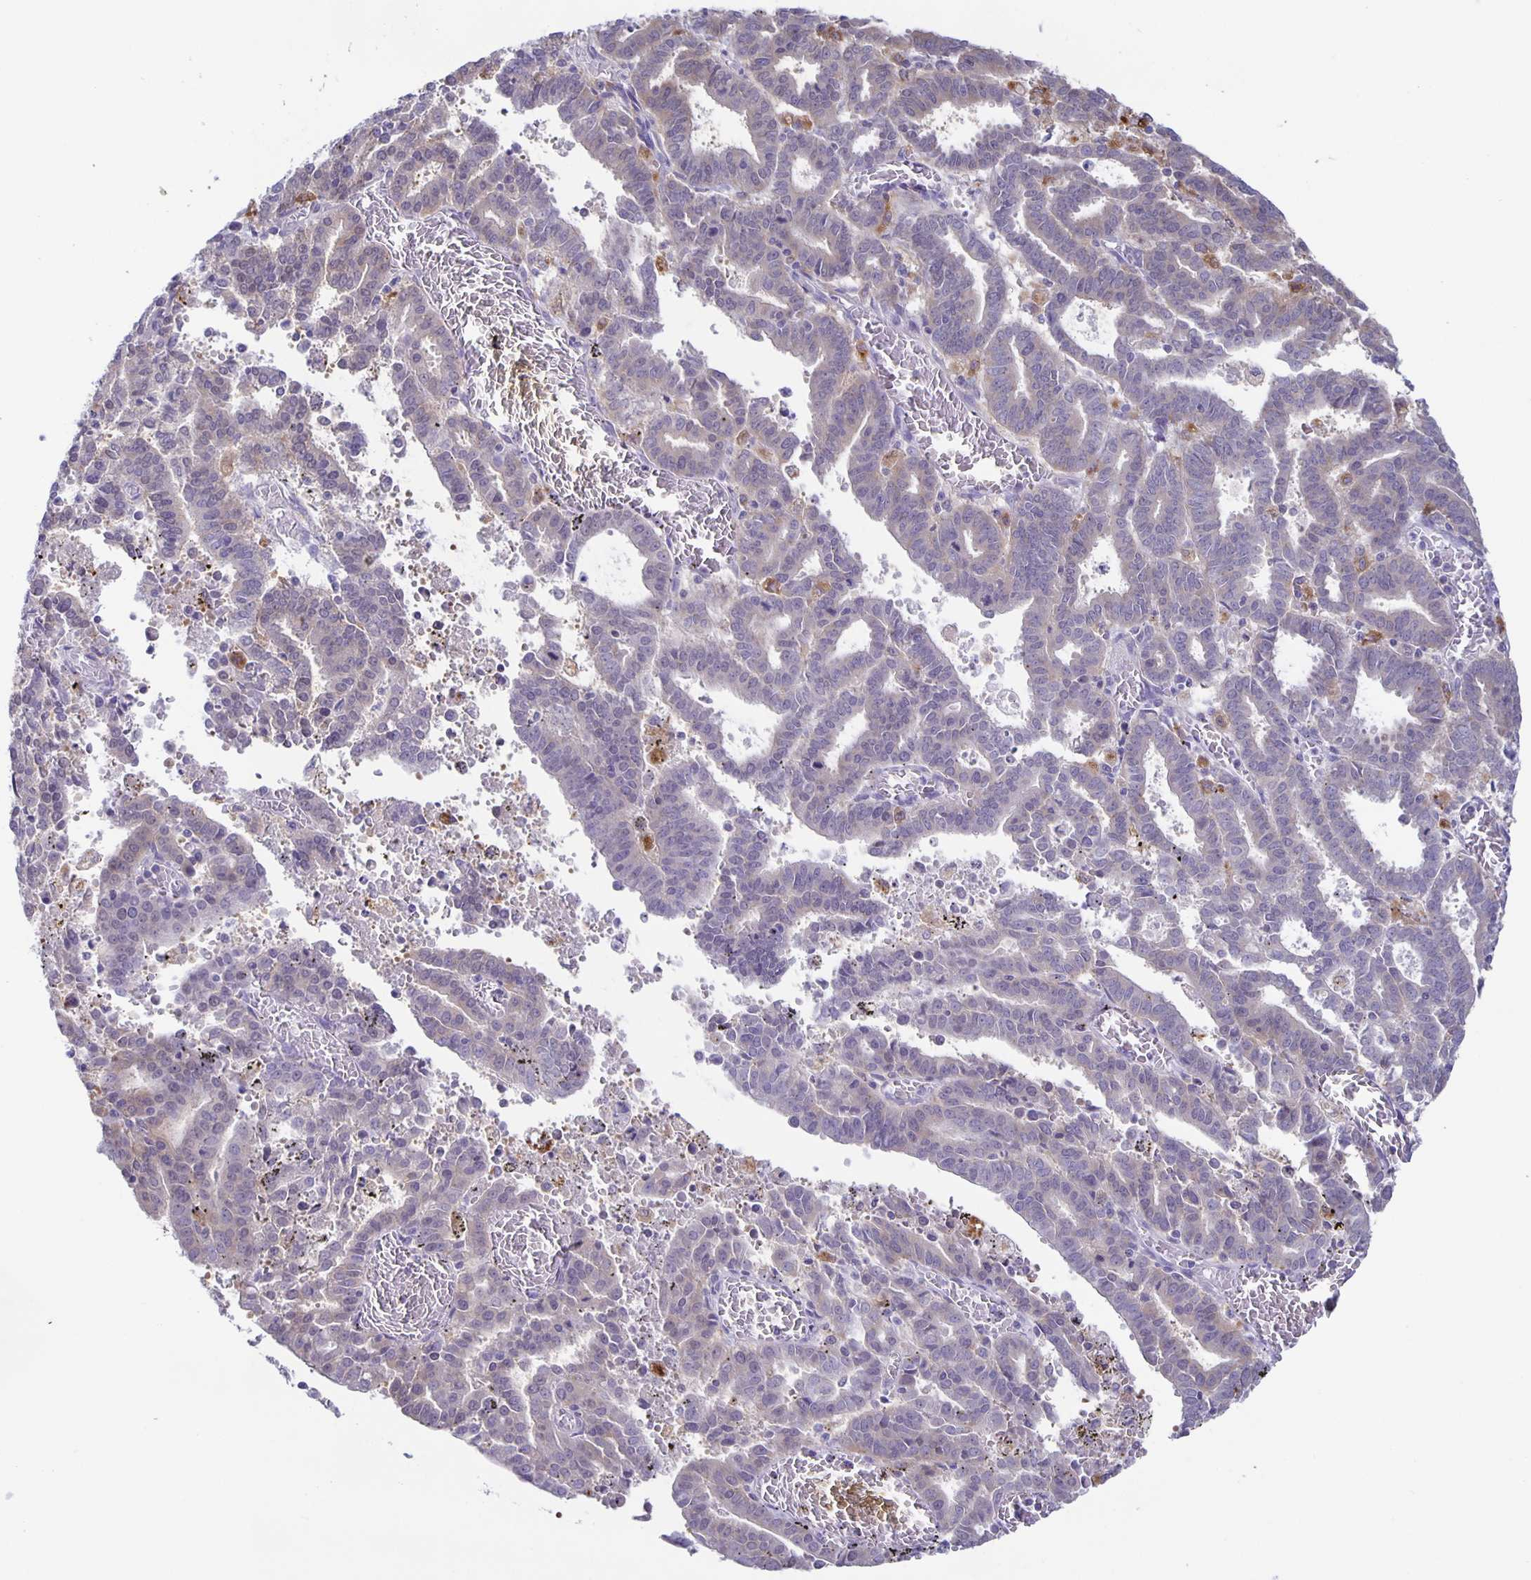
{"staining": {"intensity": "negative", "quantity": "none", "location": "none"}, "tissue": "endometrial cancer", "cell_type": "Tumor cells", "image_type": "cancer", "snomed": [{"axis": "morphology", "description": "Adenocarcinoma, NOS"}, {"axis": "topography", "description": "Uterus"}], "caption": "Human endometrial cancer stained for a protein using immunohistochemistry demonstrates no positivity in tumor cells.", "gene": "LIPA", "patient": {"sex": "female", "age": 83}}